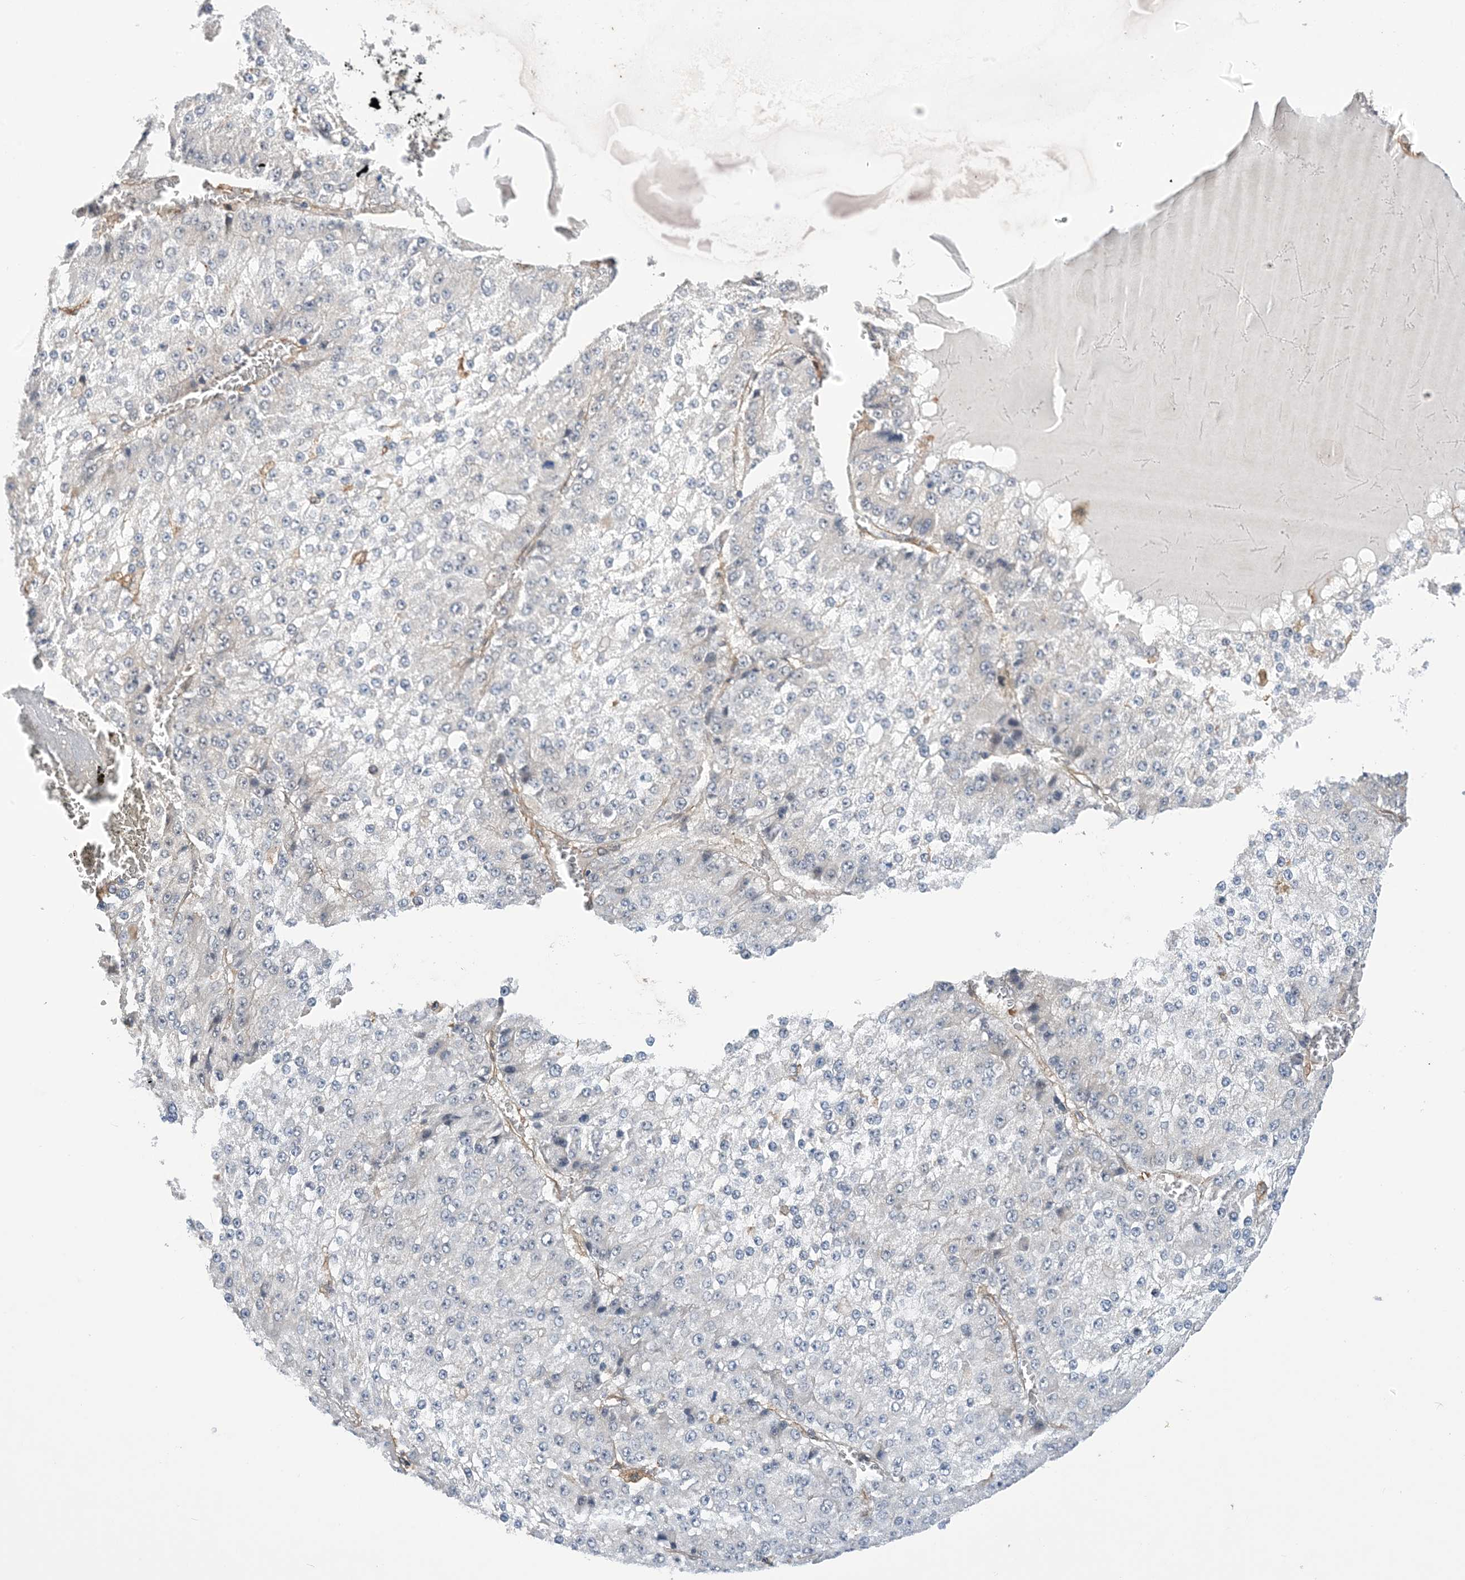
{"staining": {"intensity": "negative", "quantity": "none", "location": "none"}, "tissue": "liver cancer", "cell_type": "Tumor cells", "image_type": "cancer", "snomed": [{"axis": "morphology", "description": "Carcinoma, Hepatocellular, NOS"}, {"axis": "topography", "description": "Liver"}], "caption": "This is an immunohistochemistry (IHC) micrograph of liver cancer. There is no positivity in tumor cells.", "gene": "ZNF8", "patient": {"sex": "female", "age": 73}}